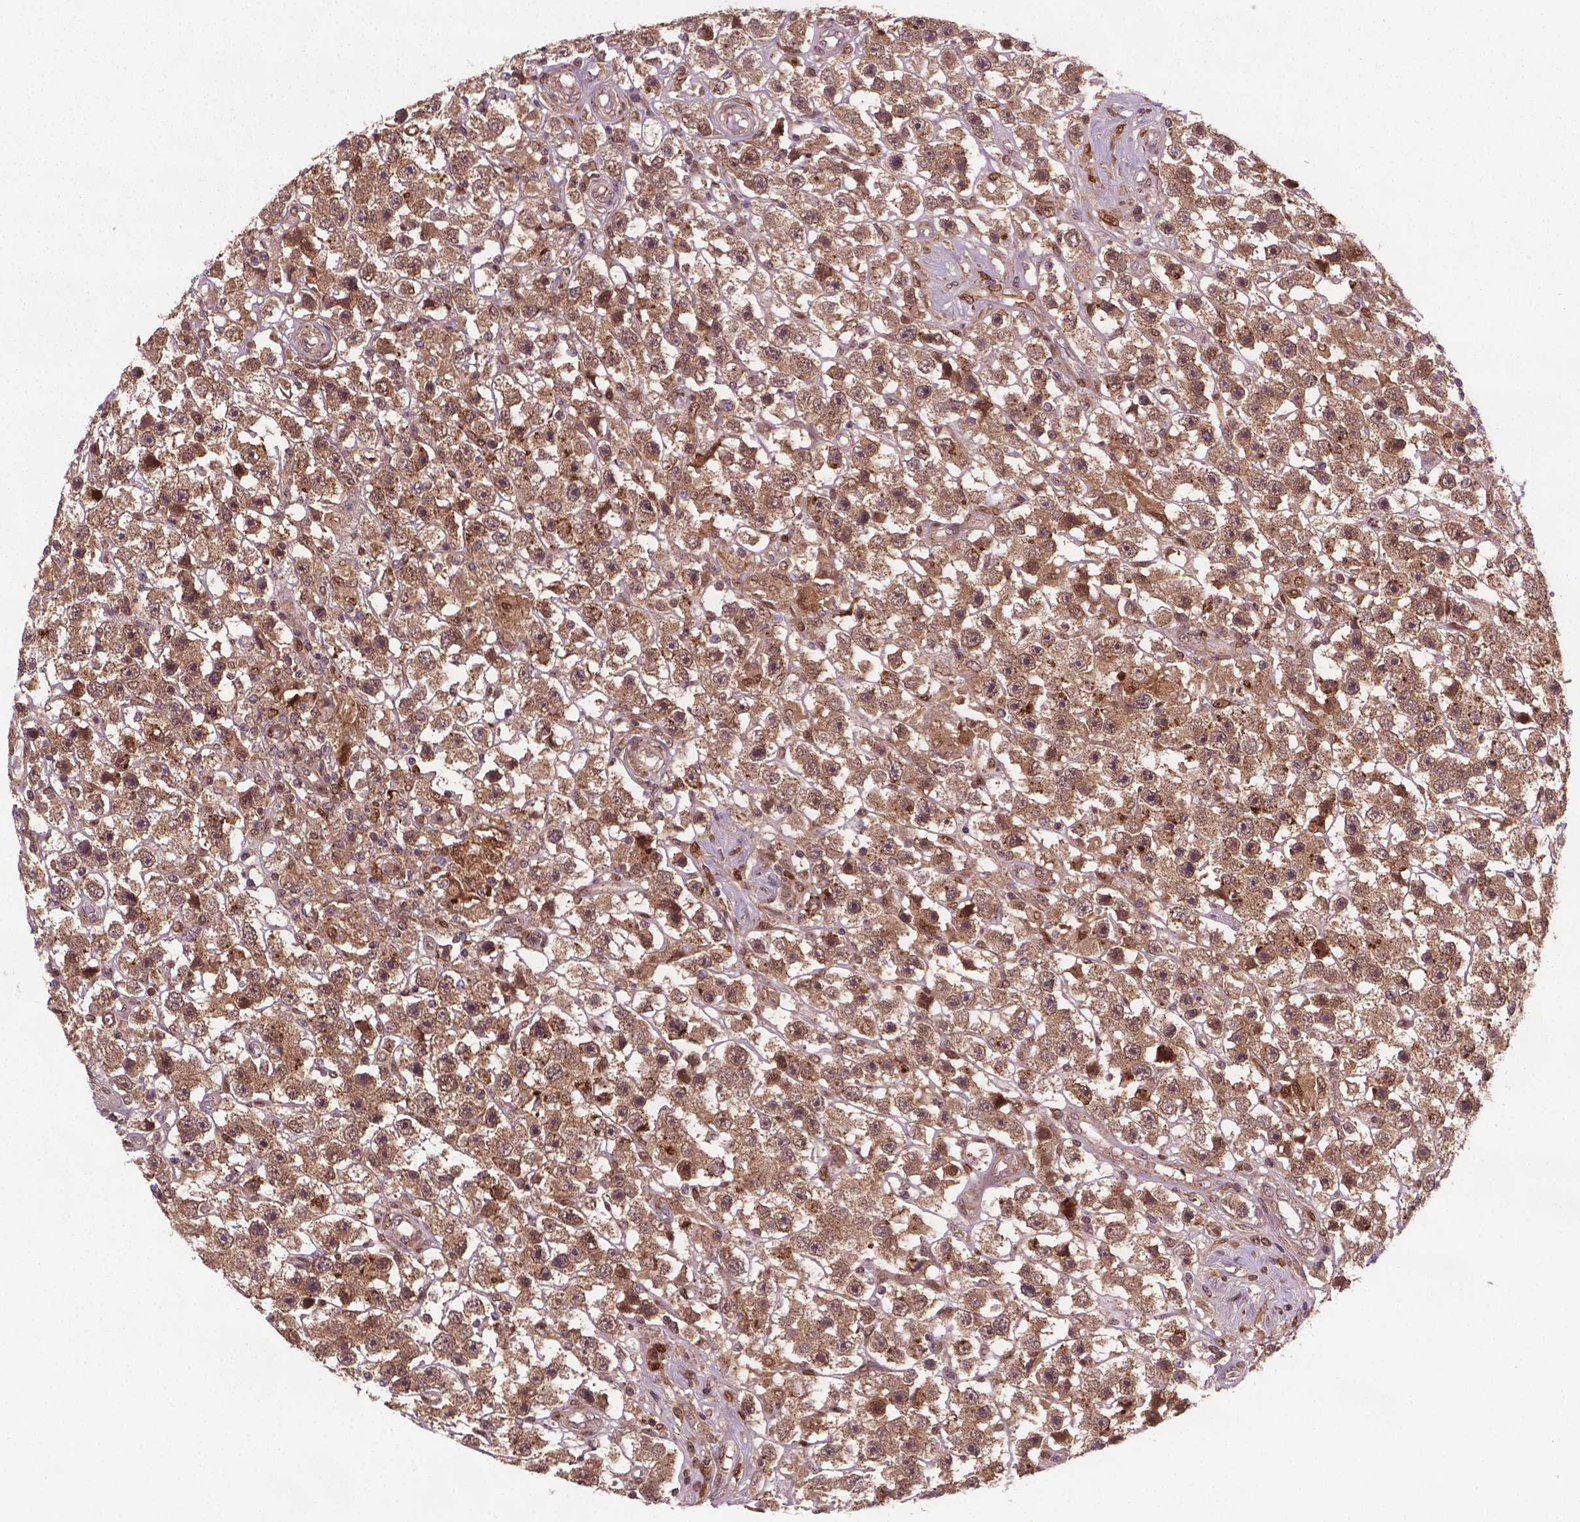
{"staining": {"intensity": "weak", "quantity": ">75%", "location": "cytoplasmic/membranous,nuclear"}, "tissue": "testis cancer", "cell_type": "Tumor cells", "image_type": "cancer", "snomed": [{"axis": "morphology", "description": "Seminoma, NOS"}, {"axis": "topography", "description": "Testis"}], "caption": "The immunohistochemical stain shows weak cytoplasmic/membranous and nuclear positivity in tumor cells of testis seminoma tissue. (DAB (3,3'-diaminobenzidine) IHC with brightfield microscopy, high magnification).", "gene": "PLIN3", "patient": {"sex": "male", "age": 45}}